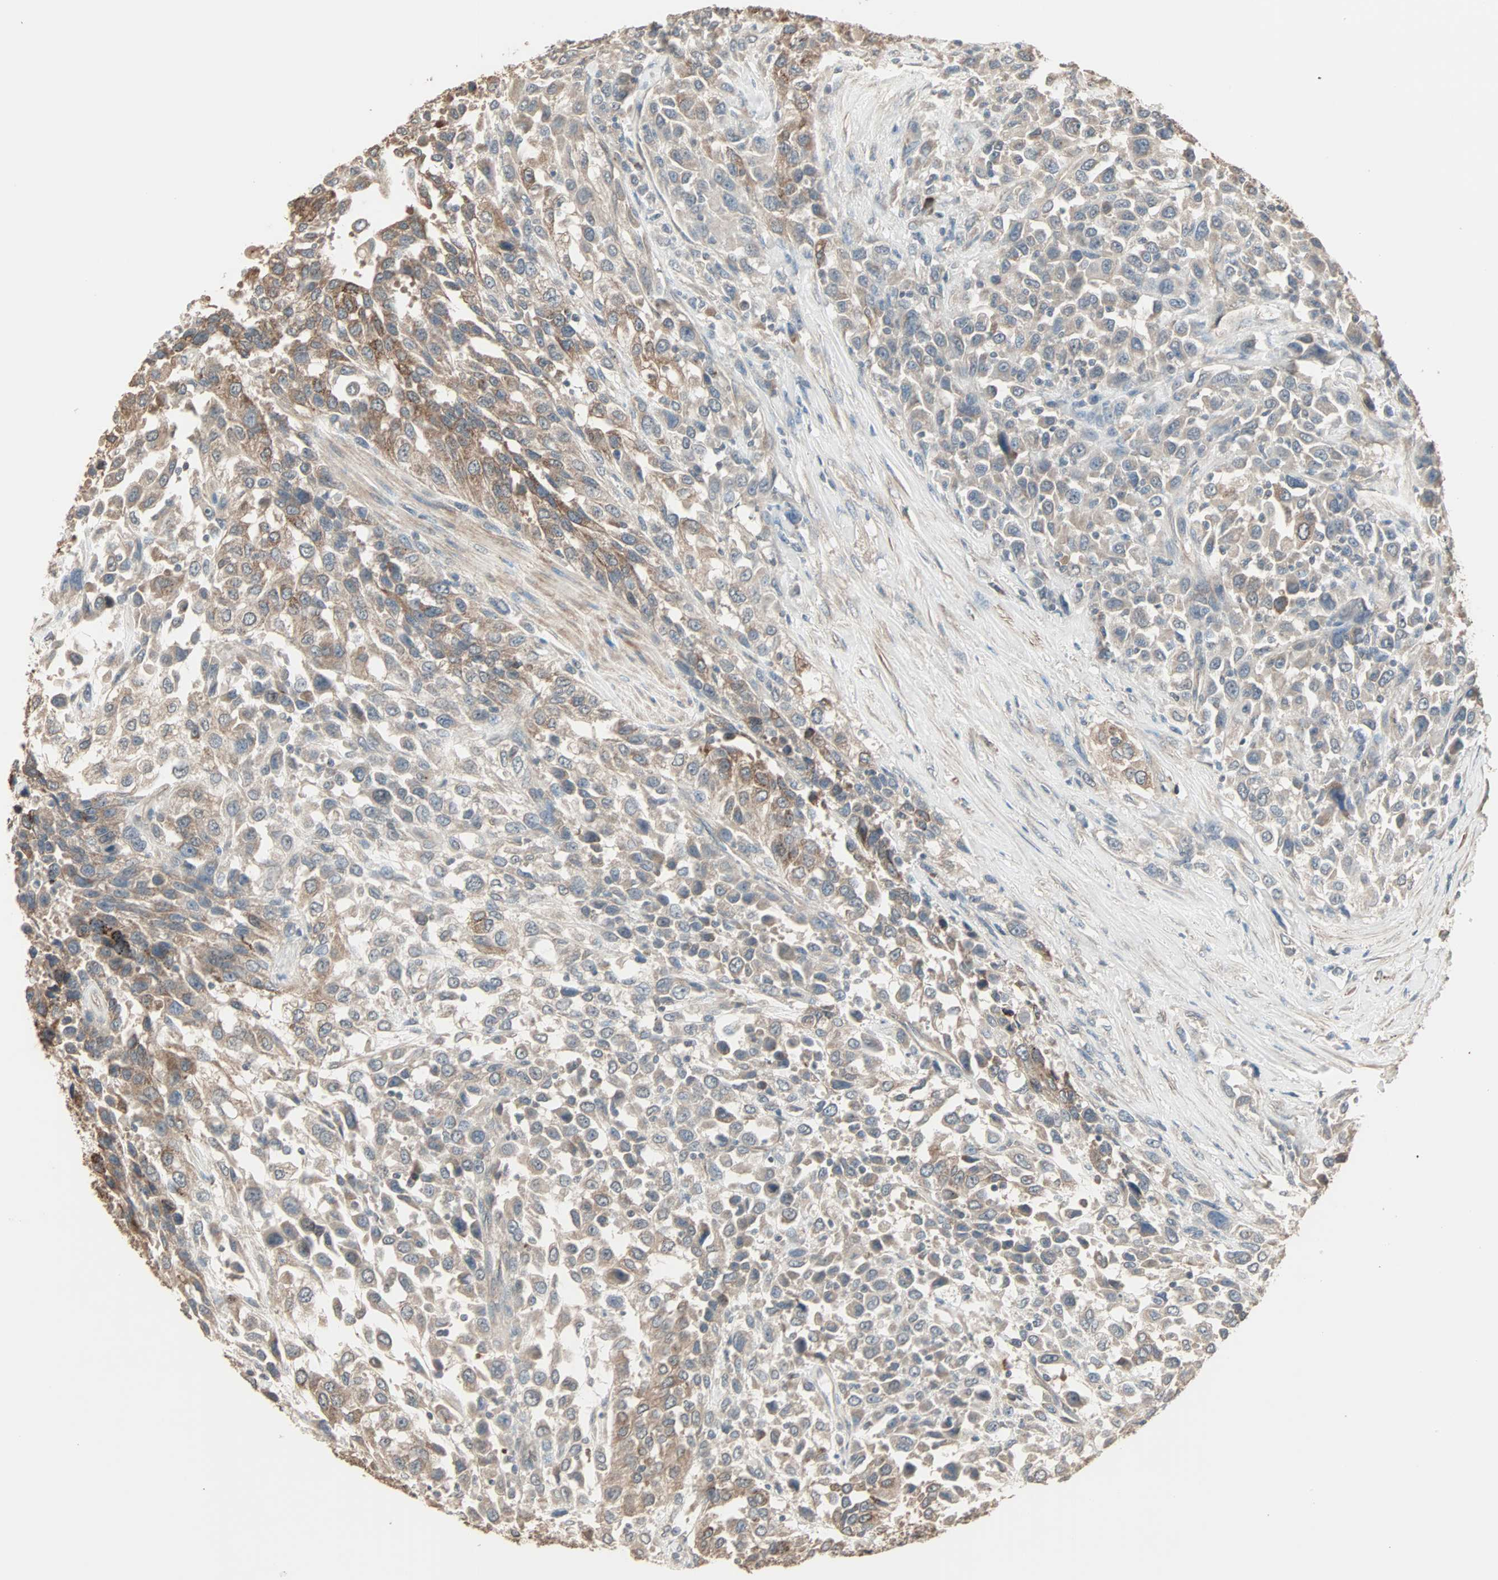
{"staining": {"intensity": "moderate", "quantity": "<25%", "location": "cytoplasmic/membranous"}, "tissue": "urothelial cancer", "cell_type": "Tumor cells", "image_type": "cancer", "snomed": [{"axis": "morphology", "description": "Urothelial carcinoma, High grade"}, {"axis": "topography", "description": "Urinary bladder"}], "caption": "A high-resolution histopathology image shows immunohistochemistry staining of urothelial cancer, which demonstrates moderate cytoplasmic/membranous staining in about <25% of tumor cells. Immunohistochemistry stains the protein in brown and the nuclei are stained blue.", "gene": "GALNT3", "patient": {"sex": "female", "age": 80}}